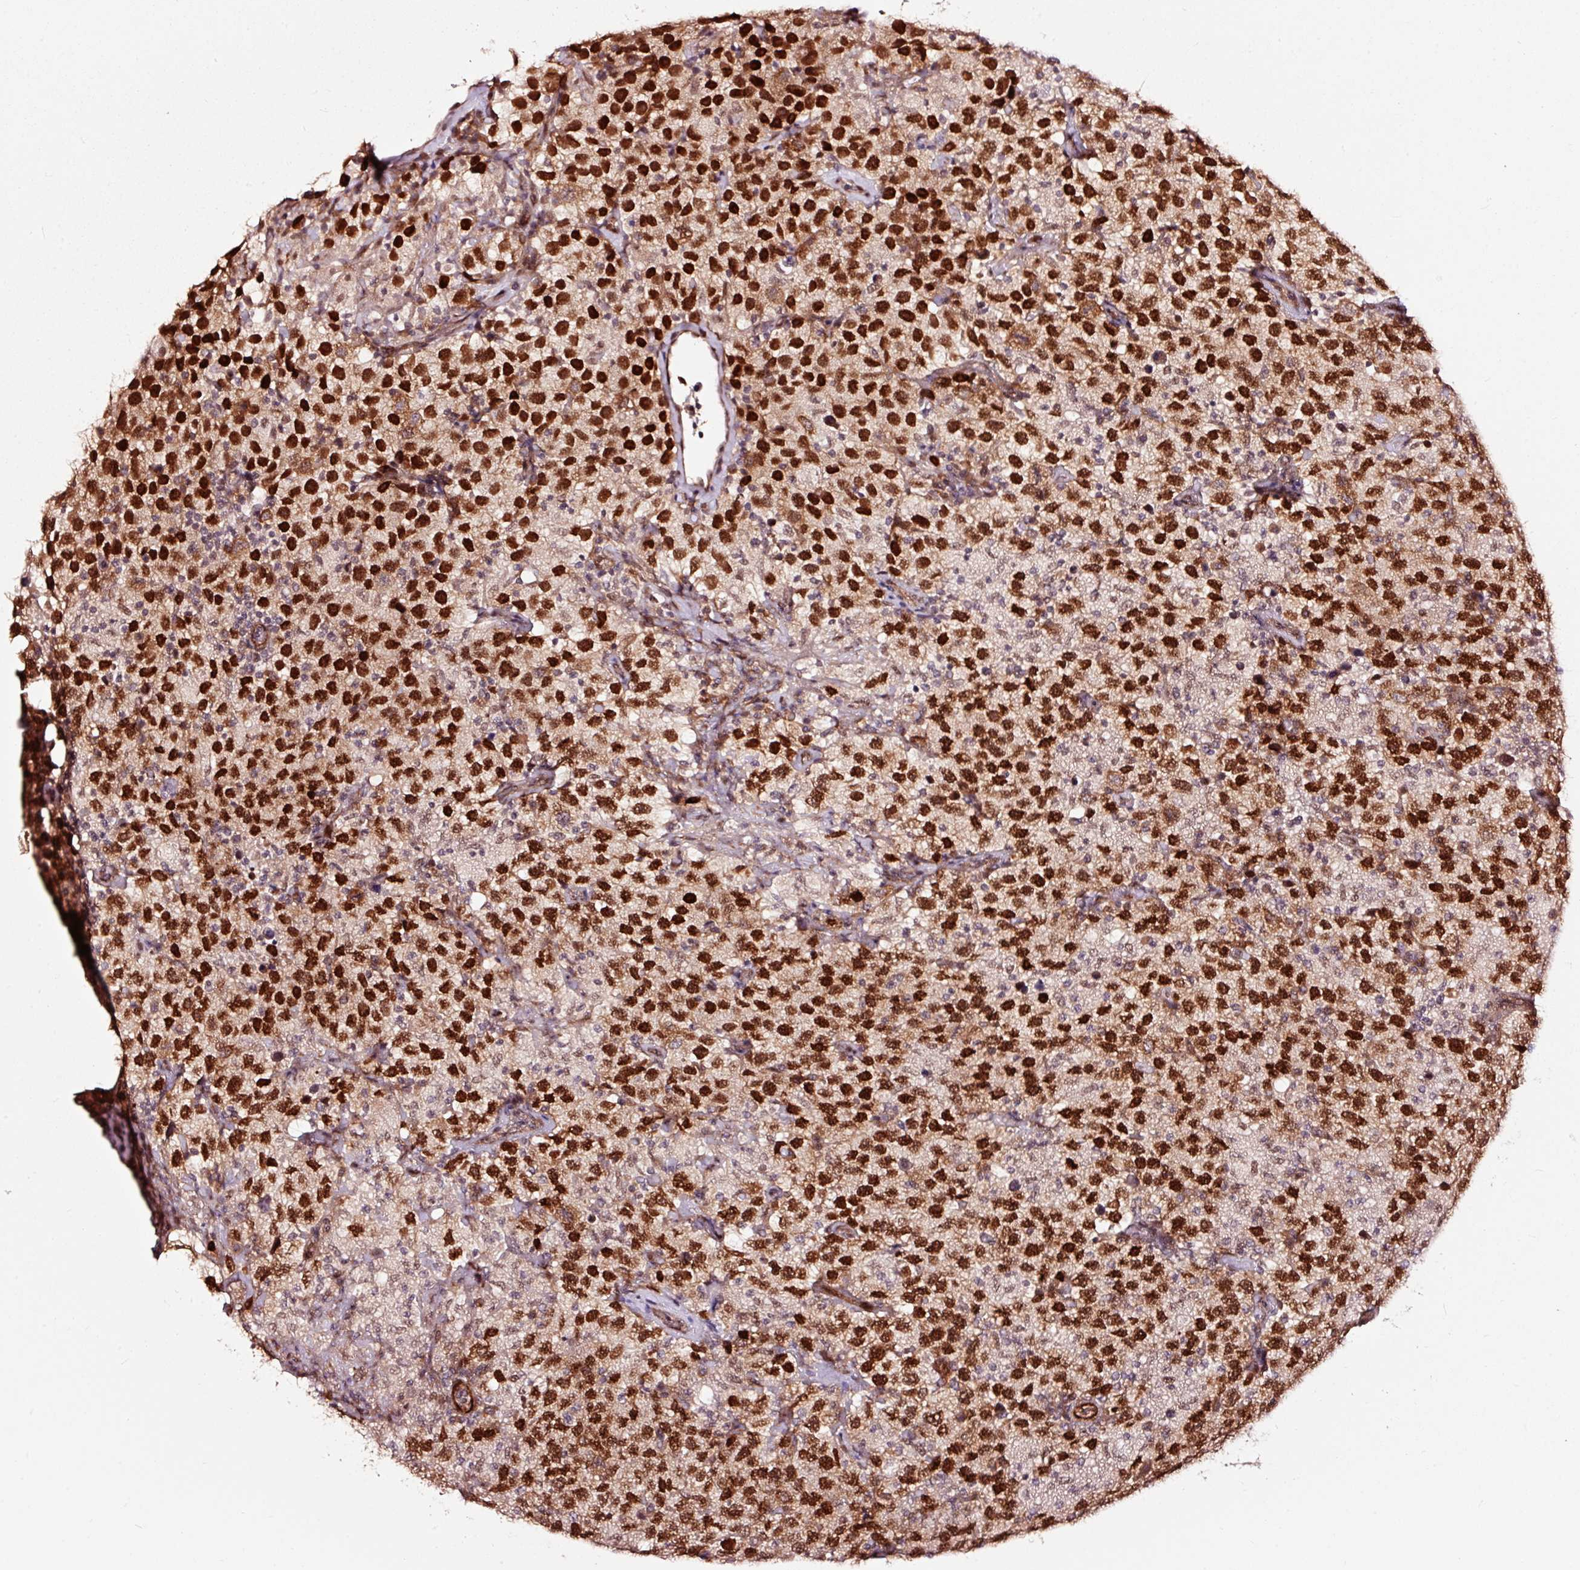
{"staining": {"intensity": "strong", "quantity": ">75%", "location": "nuclear"}, "tissue": "testis cancer", "cell_type": "Tumor cells", "image_type": "cancer", "snomed": [{"axis": "morphology", "description": "Seminoma, NOS"}, {"axis": "topography", "description": "Testis"}], "caption": "A micrograph showing strong nuclear positivity in about >75% of tumor cells in testis cancer (seminoma), as visualized by brown immunohistochemical staining.", "gene": "TPM1", "patient": {"sex": "male", "age": 41}}